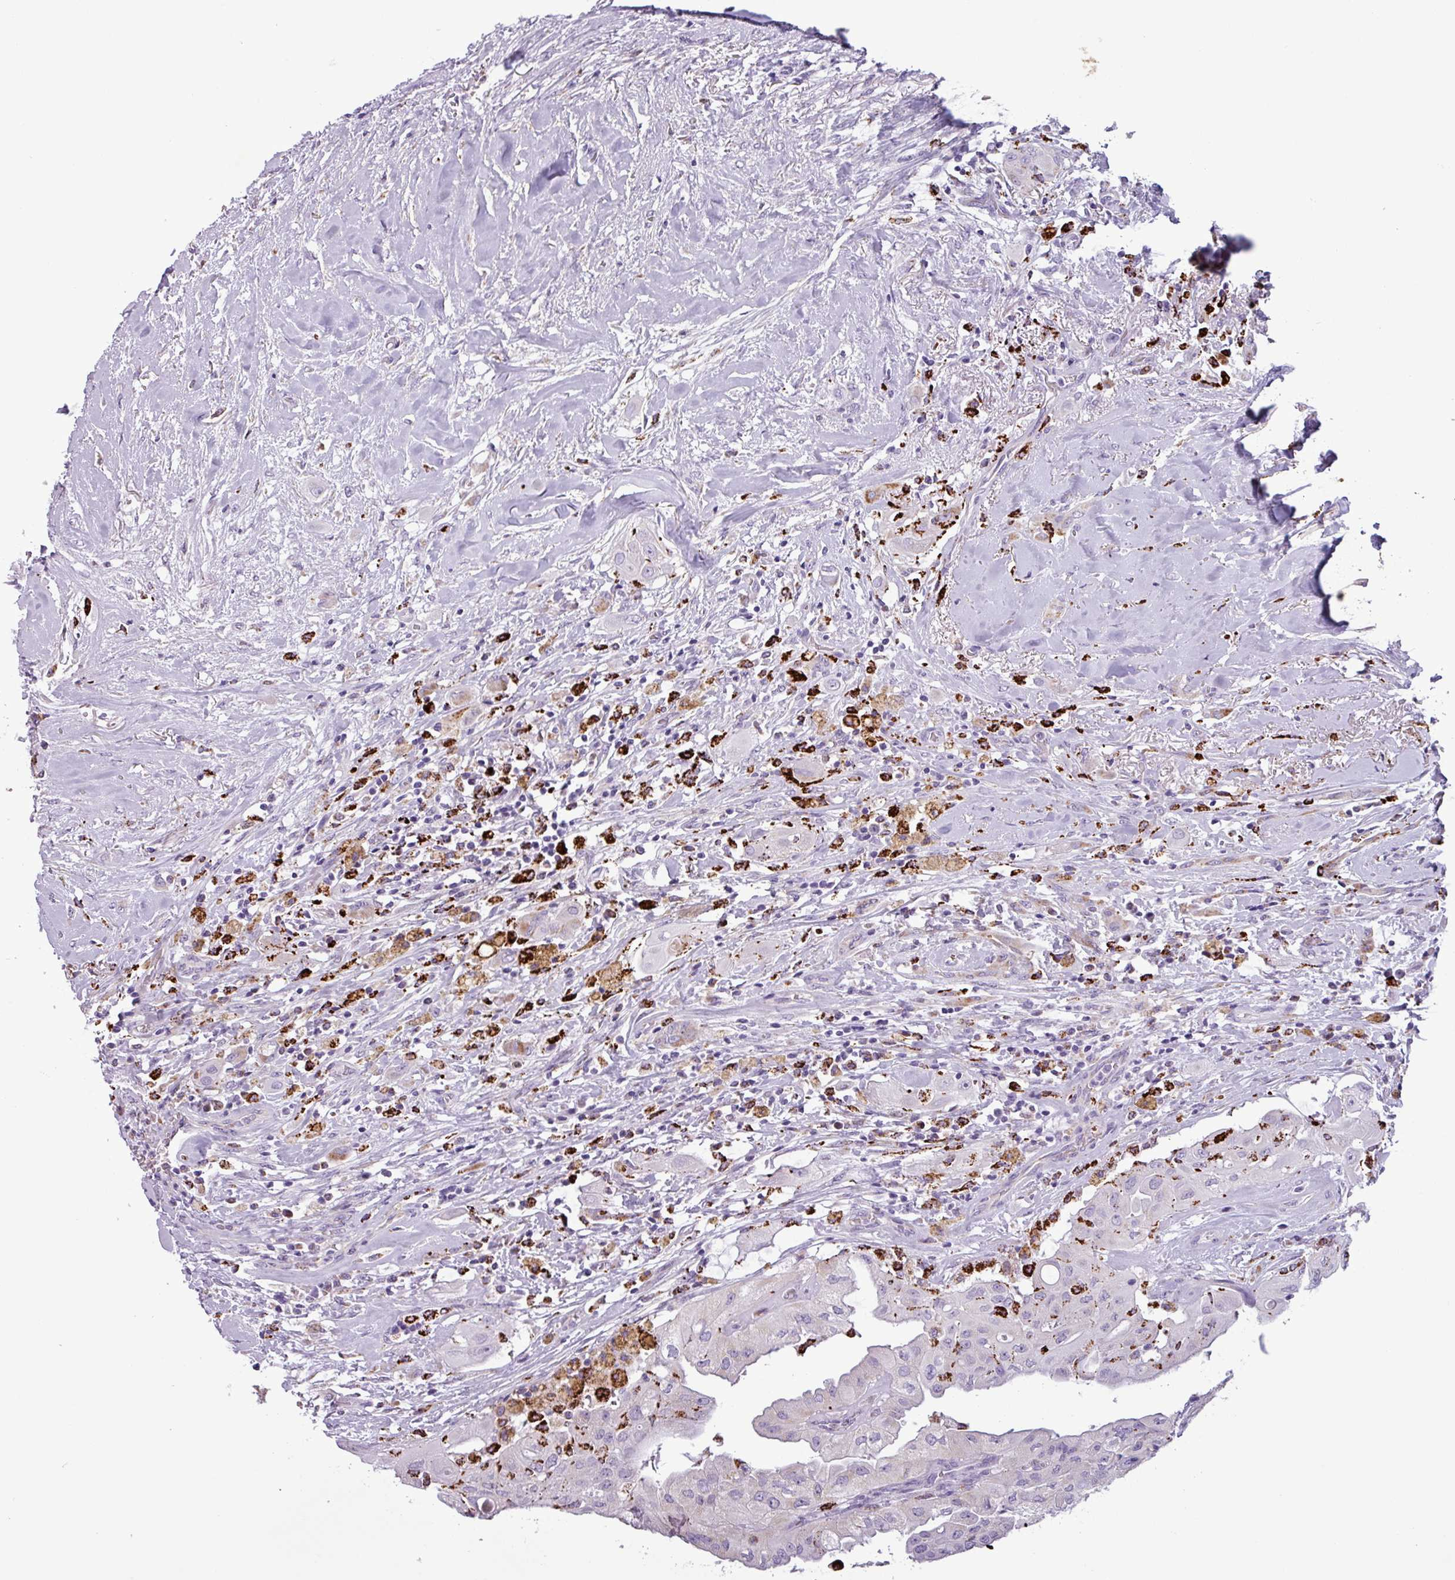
{"staining": {"intensity": "negative", "quantity": "none", "location": "none"}, "tissue": "thyroid cancer", "cell_type": "Tumor cells", "image_type": "cancer", "snomed": [{"axis": "morphology", "description": "Papillary adenocarcinoma, NOS"}, {"axis": "topography", "description": "Thyroid gland"}], "caption": "The micrograph reveals no significant positivity in tumor cells of papillary adenocarcinoma (thyroid). The staining is performed using DAB (3,3'-diaminobenzidine) brown chromogen with nuclei counter-stained in using hematoxylin.", "gene": "ZNF667", "patient": {"sex": "female", "age": 59}}